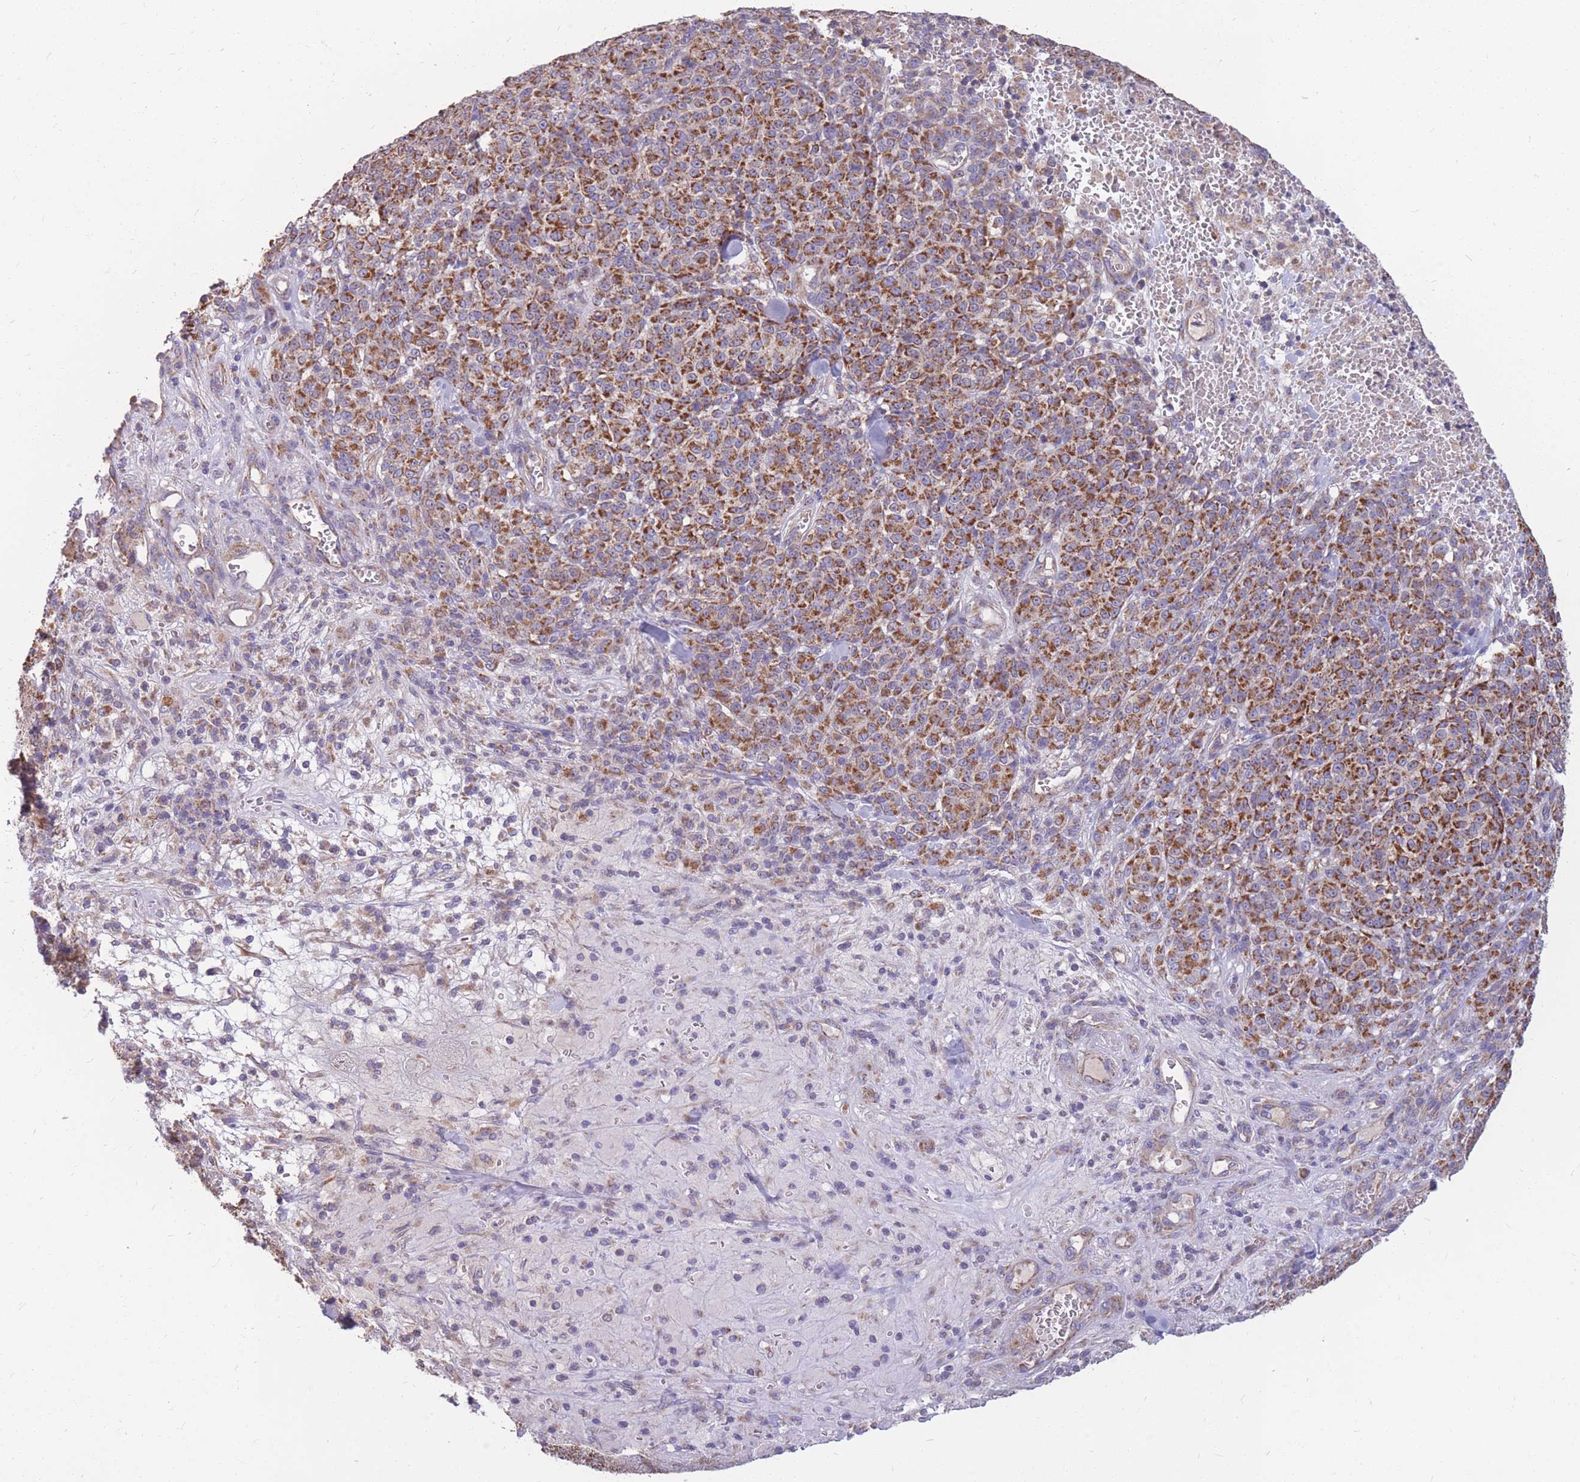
{"staining": {"intensity": "strong", "quantity": ">75%", "location": "cytoplasmic/membranous"}, "tissue": "melanoma", "cell_type": "Tumor cells", "image_type": "cancer", "snomed": [{"axis": "morphology", "description": "Normal tissue, NOS"}, {"axis": "morphology", "description": "Malignant melanoma, NOS"}, {"axis": "topography", "description": "Skin"}], "caption": "Brown immunohistochemical staining in human melanoma displays strong cytoplasmic/membranous expression in about >75% of tumor cells.", "gene": "MRPS9", "patient": {"sex": "female", "age": 34}}